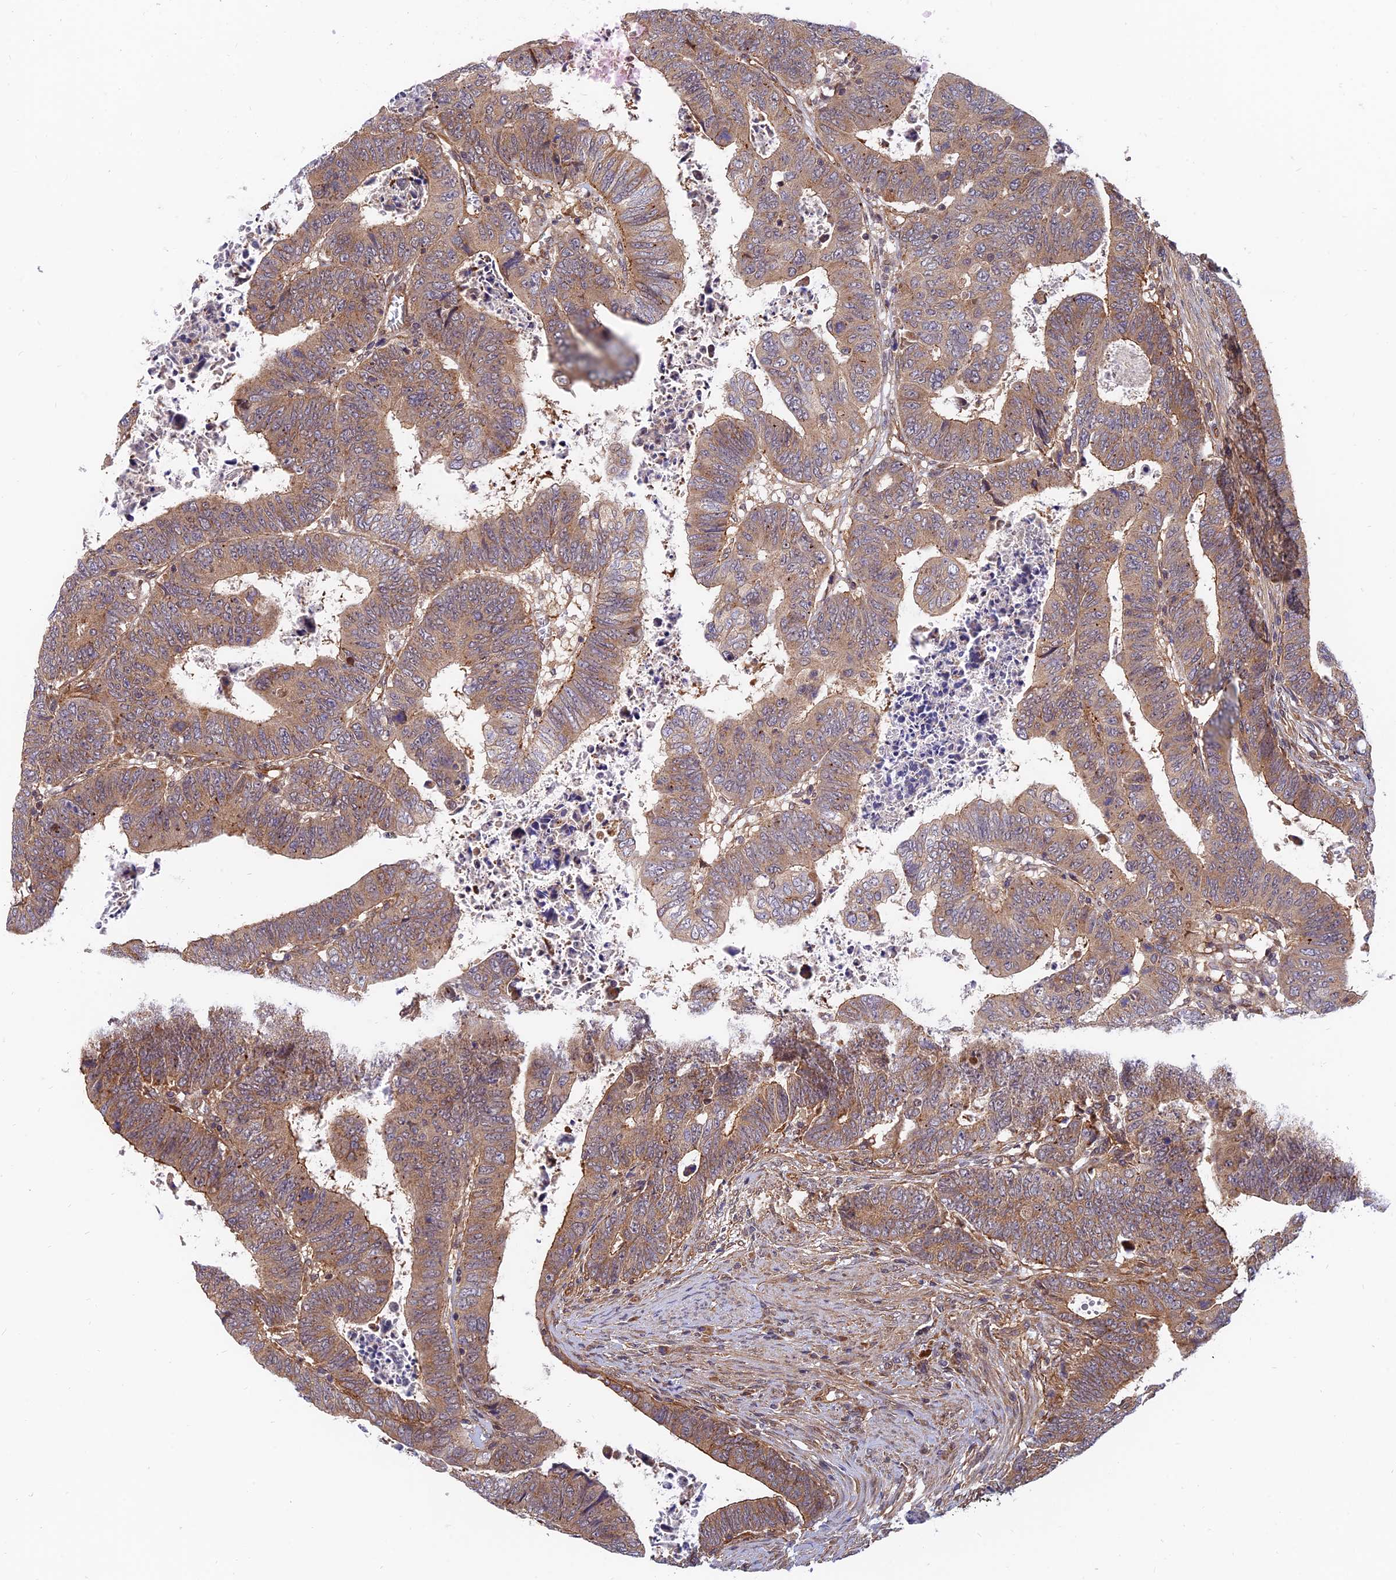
{"staining": {"intensity": "moderate", "quantity": ">75%", "location": "cytoplasmic/membranous"}, "tissue": "colorectal cancer", "cell_type": "Tumor cells", "image_type": "cancer", "snomed": [{"axis": "morphology", "description": "Normal tissue, NOS"}, {"axis": "morphology", "description": "Adenocarcinoma, NOS"}, {"axis": "topography", "description": "Rectum"}], "caption": "Immunohistochemistry image of neoplastic tissue: colorectal cancer stained using immunohistochemistry (IHC) demonstrates medium levels of moderate protein expression localized specifically in the cytoplasmic/membranous of tumor cells, appearing as a cytoplasmic/membranous brown color.", "gene": "WDR41", "patient": {"sex": "female", "age": 65}}